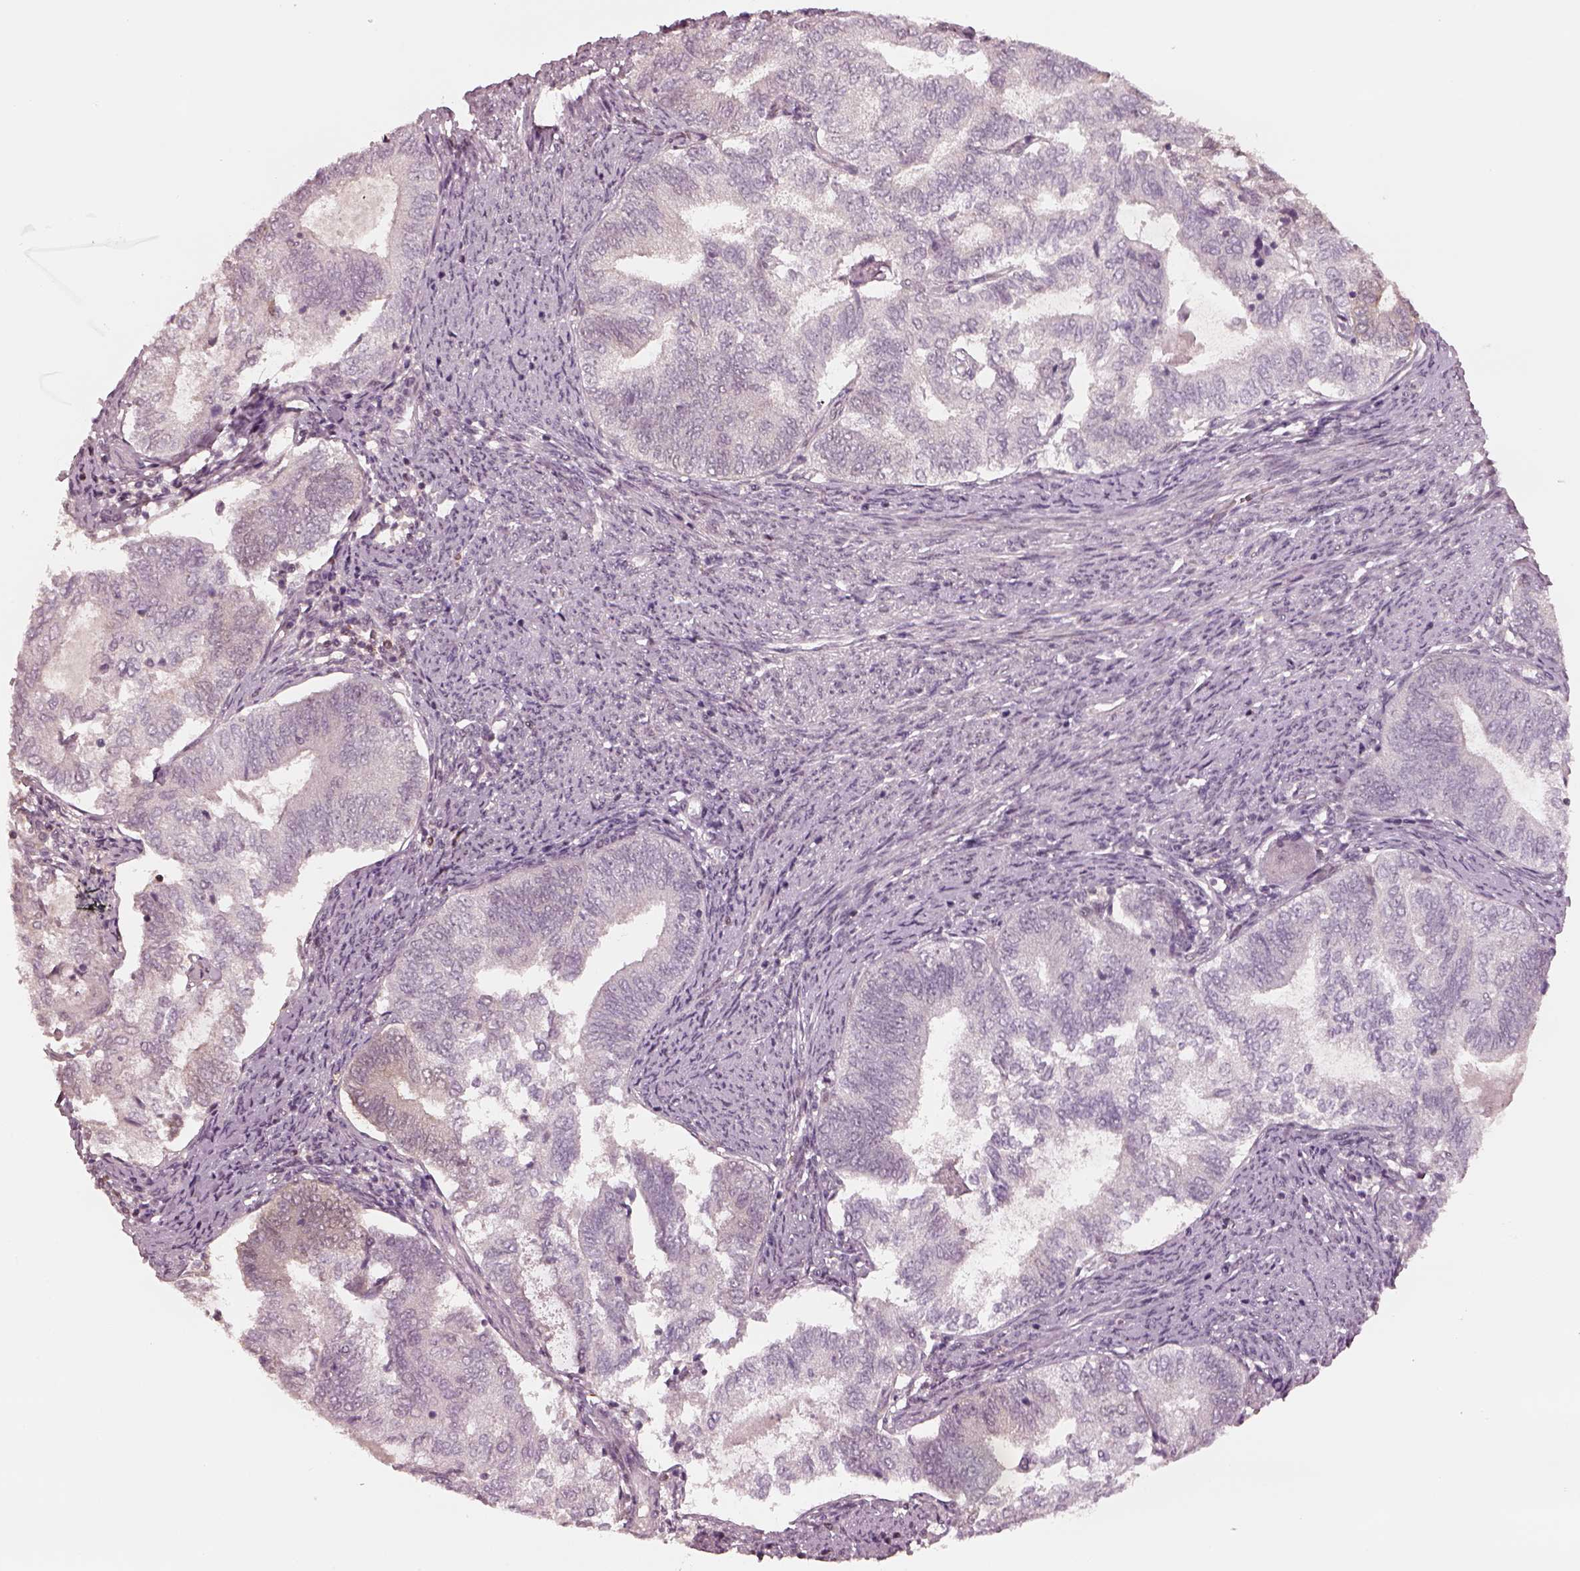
{"staining": {"intensity": "negative", "quantity": "none", "location": "none"}, "tissue": "endometrial cancer", "cell_type": "Tumor cells", "image_type": "cancer", "snomed": [{"axis": "morphology", "description": "Adenocarcinoma, NOS"}, {"axis": "topography", "description": "Endometrium"}], "caption": "The image displays no significant staining in tumor cells of endometrial cancer (adenocarcinoma).", "gene": "EGR4", "patient": {"sex": "female", "age": 65}}